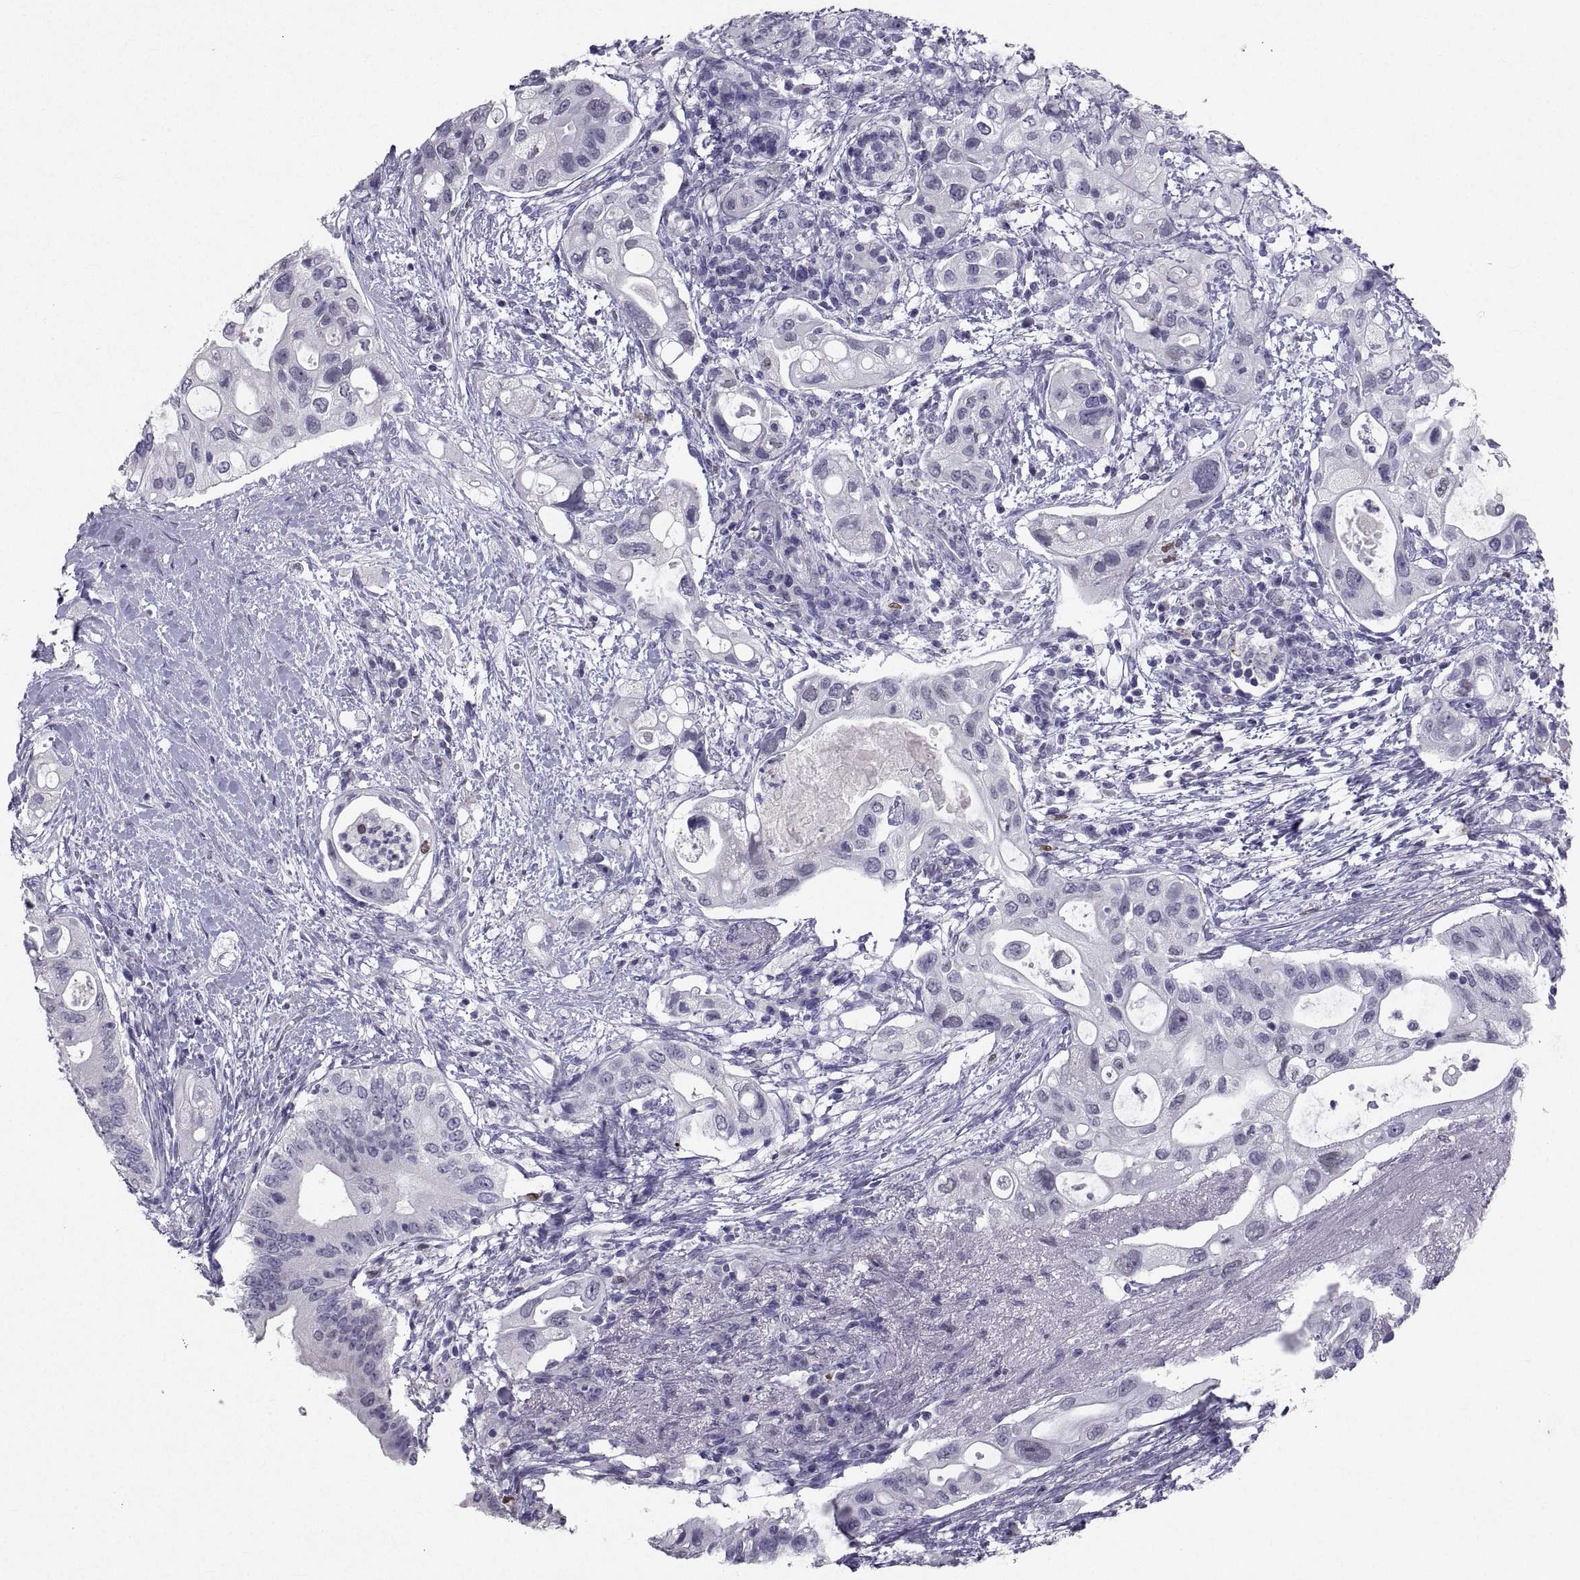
{"staining": {"intensity": "negative", "quantity": "none", "location": "none"}, "tissue": "pancreatic cancer", "cell_type": "Tumor cells", "image_type": "cancer", "snomed": [{"axis": "morphology", "description": "Adenocarcinoma, NOS"}, {"axis": "topography", "description": "Pancreas"}], "caption": "An immunohistochemistry (IHC) histopathology image of pancreatic adenocarcinoma is shown. There is no staining in tumor cells of pancreatic adenocarcinoma.", "gene": "SOX21", "patient": {"sex": "female", "age": 72}}